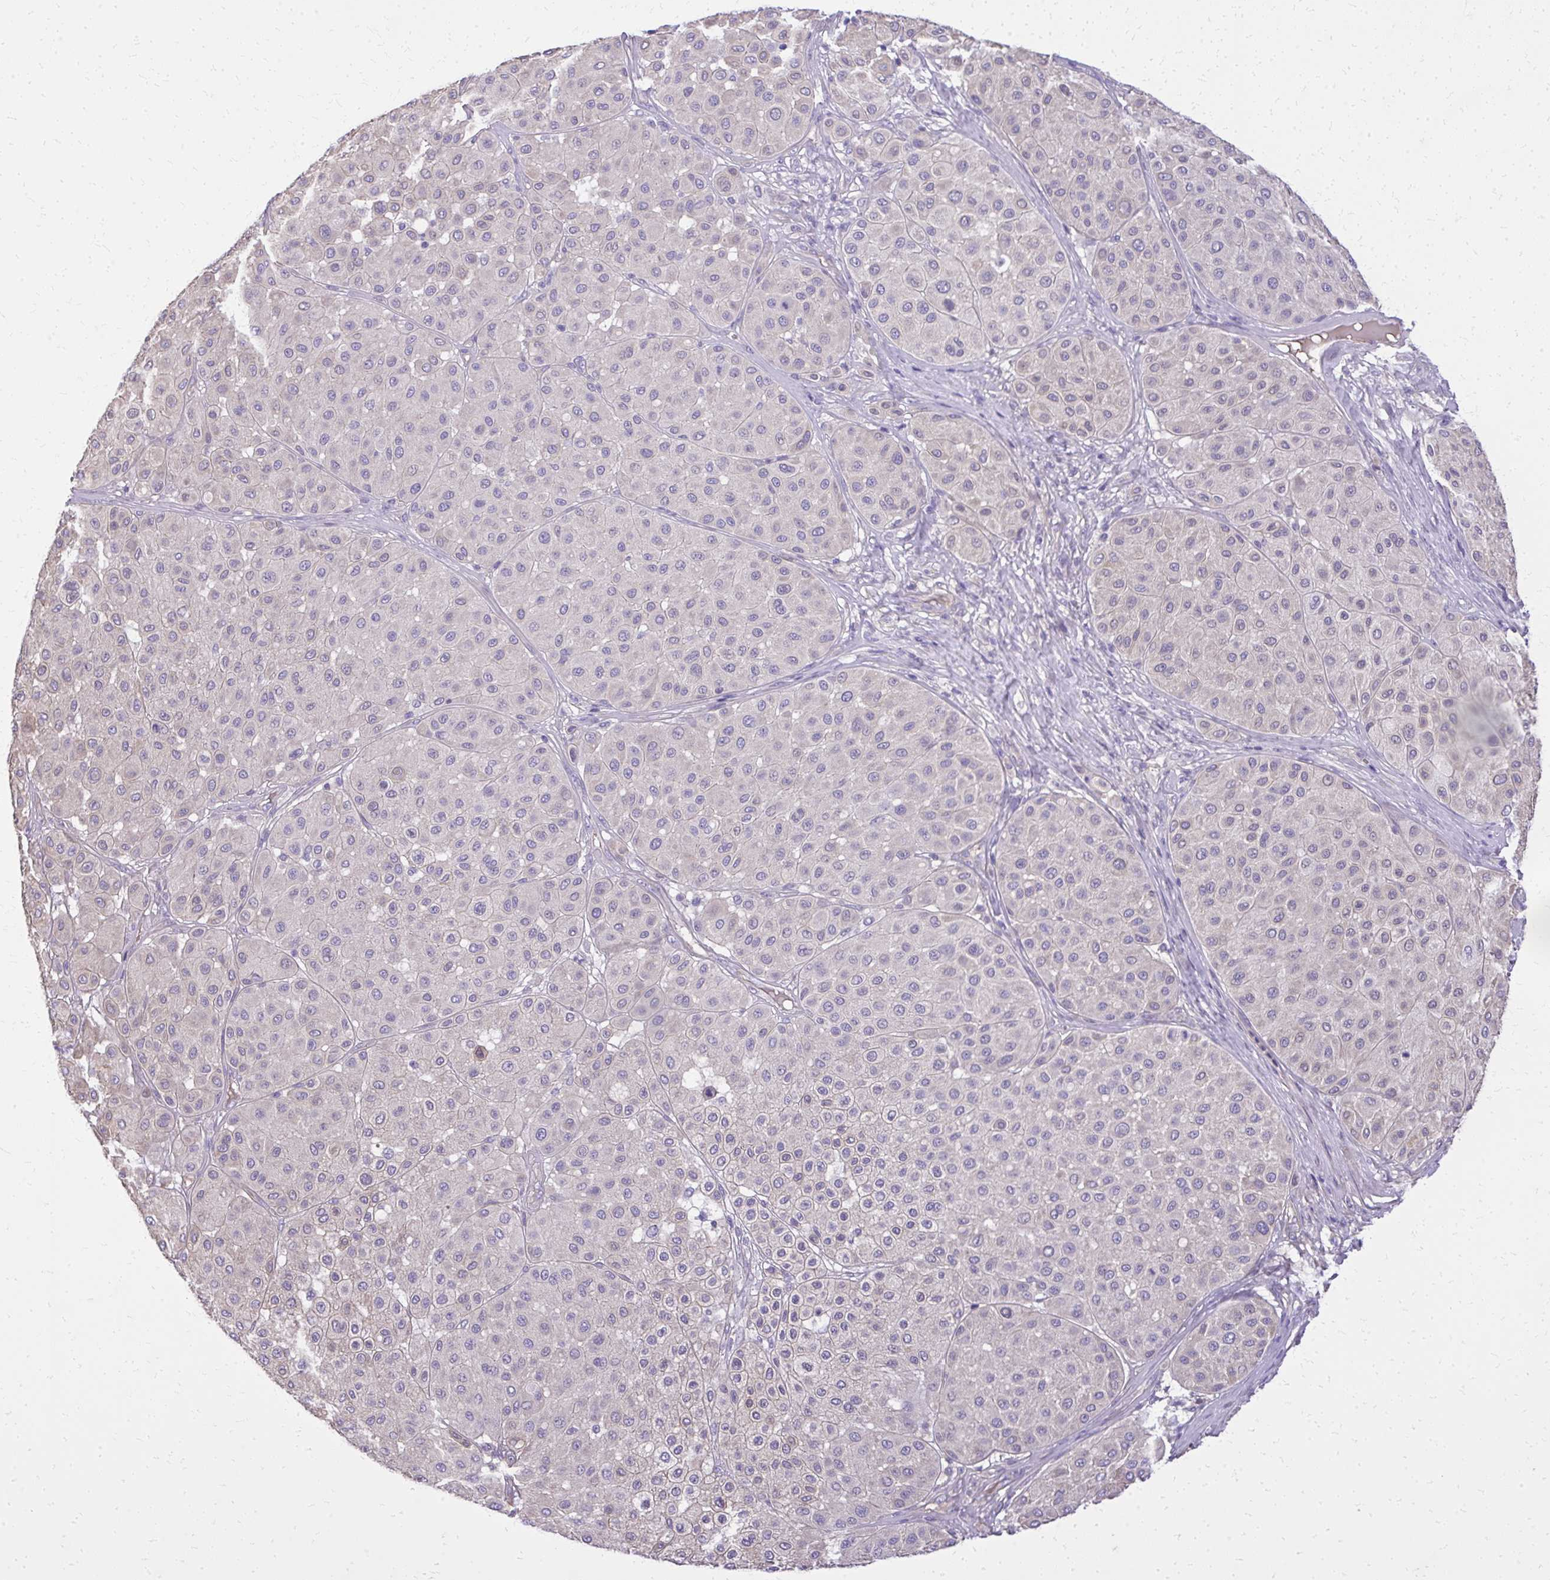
{"staining": {"intensity": "negative", "quantity": "none", "location": "none"}, "tissue": "melanoma", "cell_type": "Tumor cells", "image_type": "cancer", "snomed": [{"axis": "morphology", "description": "Malignant melanoma, Metastatic site"}, {"axis": "topography", "description": "Smooth muscle"}], "caption": "The immunohistochemistry (IHC) photomicrograph has no significant positivity in tumor cells of melanoma tissue. The staining was performed using DAB (3,3'-diaminobenzidine) to visualize the protein expression in brown, while the nuclei were stained in blue with hematoxylin (Magnification: 20x).", "gene": "RUNDC3B", "patient": {"sex": "male", "age": 41}}